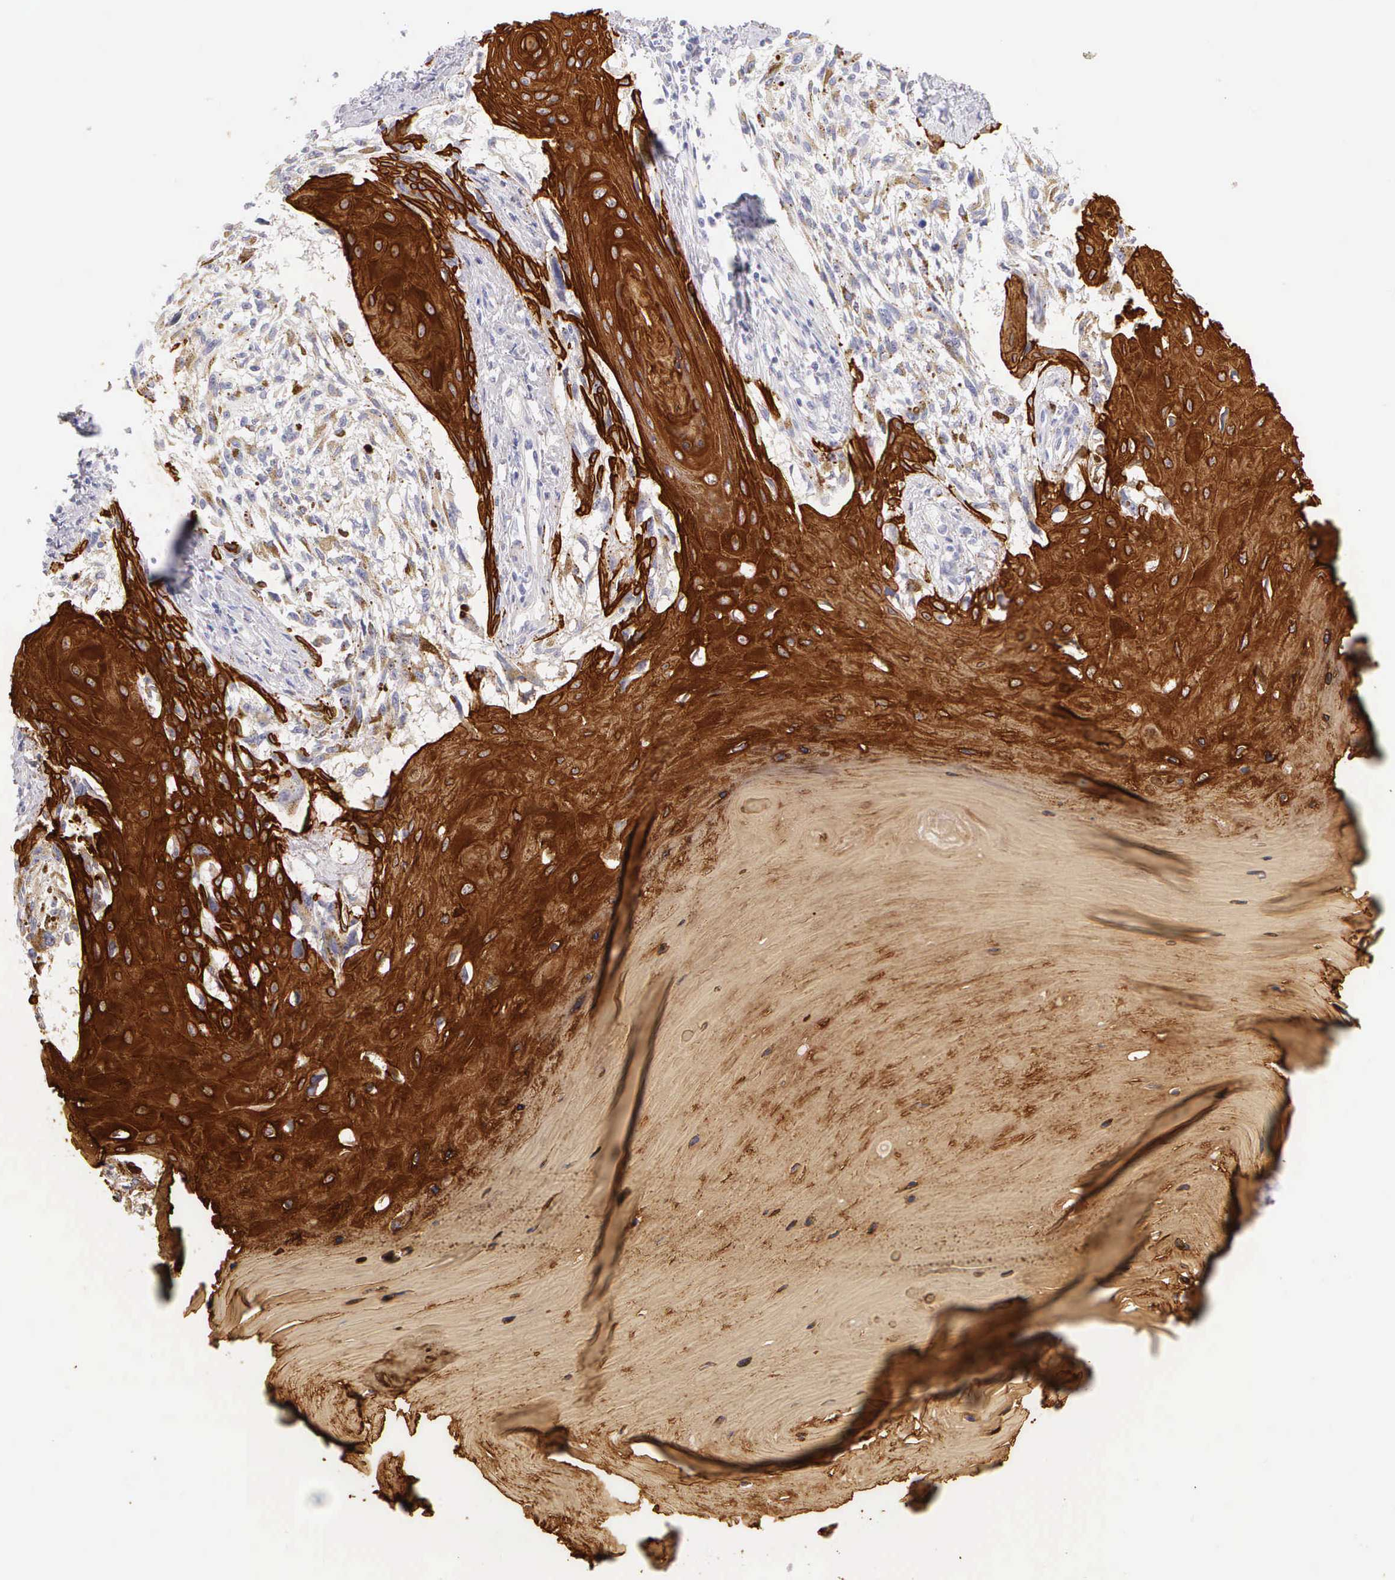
{"staining": {"intensity": "negative", "quantity": "none", "location": "none"}, "tissue": "melanoma", "cell_type": "Tumor cells", "image_type": "cancer", "snomed": [{"axis": "morphology", "description": "Malignant melanoma, NOS"}, {"axis": "topography", "description": "Skin"}], "caption": "An IHC micrograph of malignant melanoma is shown. There is no staining in tumor cells of malignant melanoma.", "gene": "KRT17", "patient": {"sex": "female", "age": 82}}